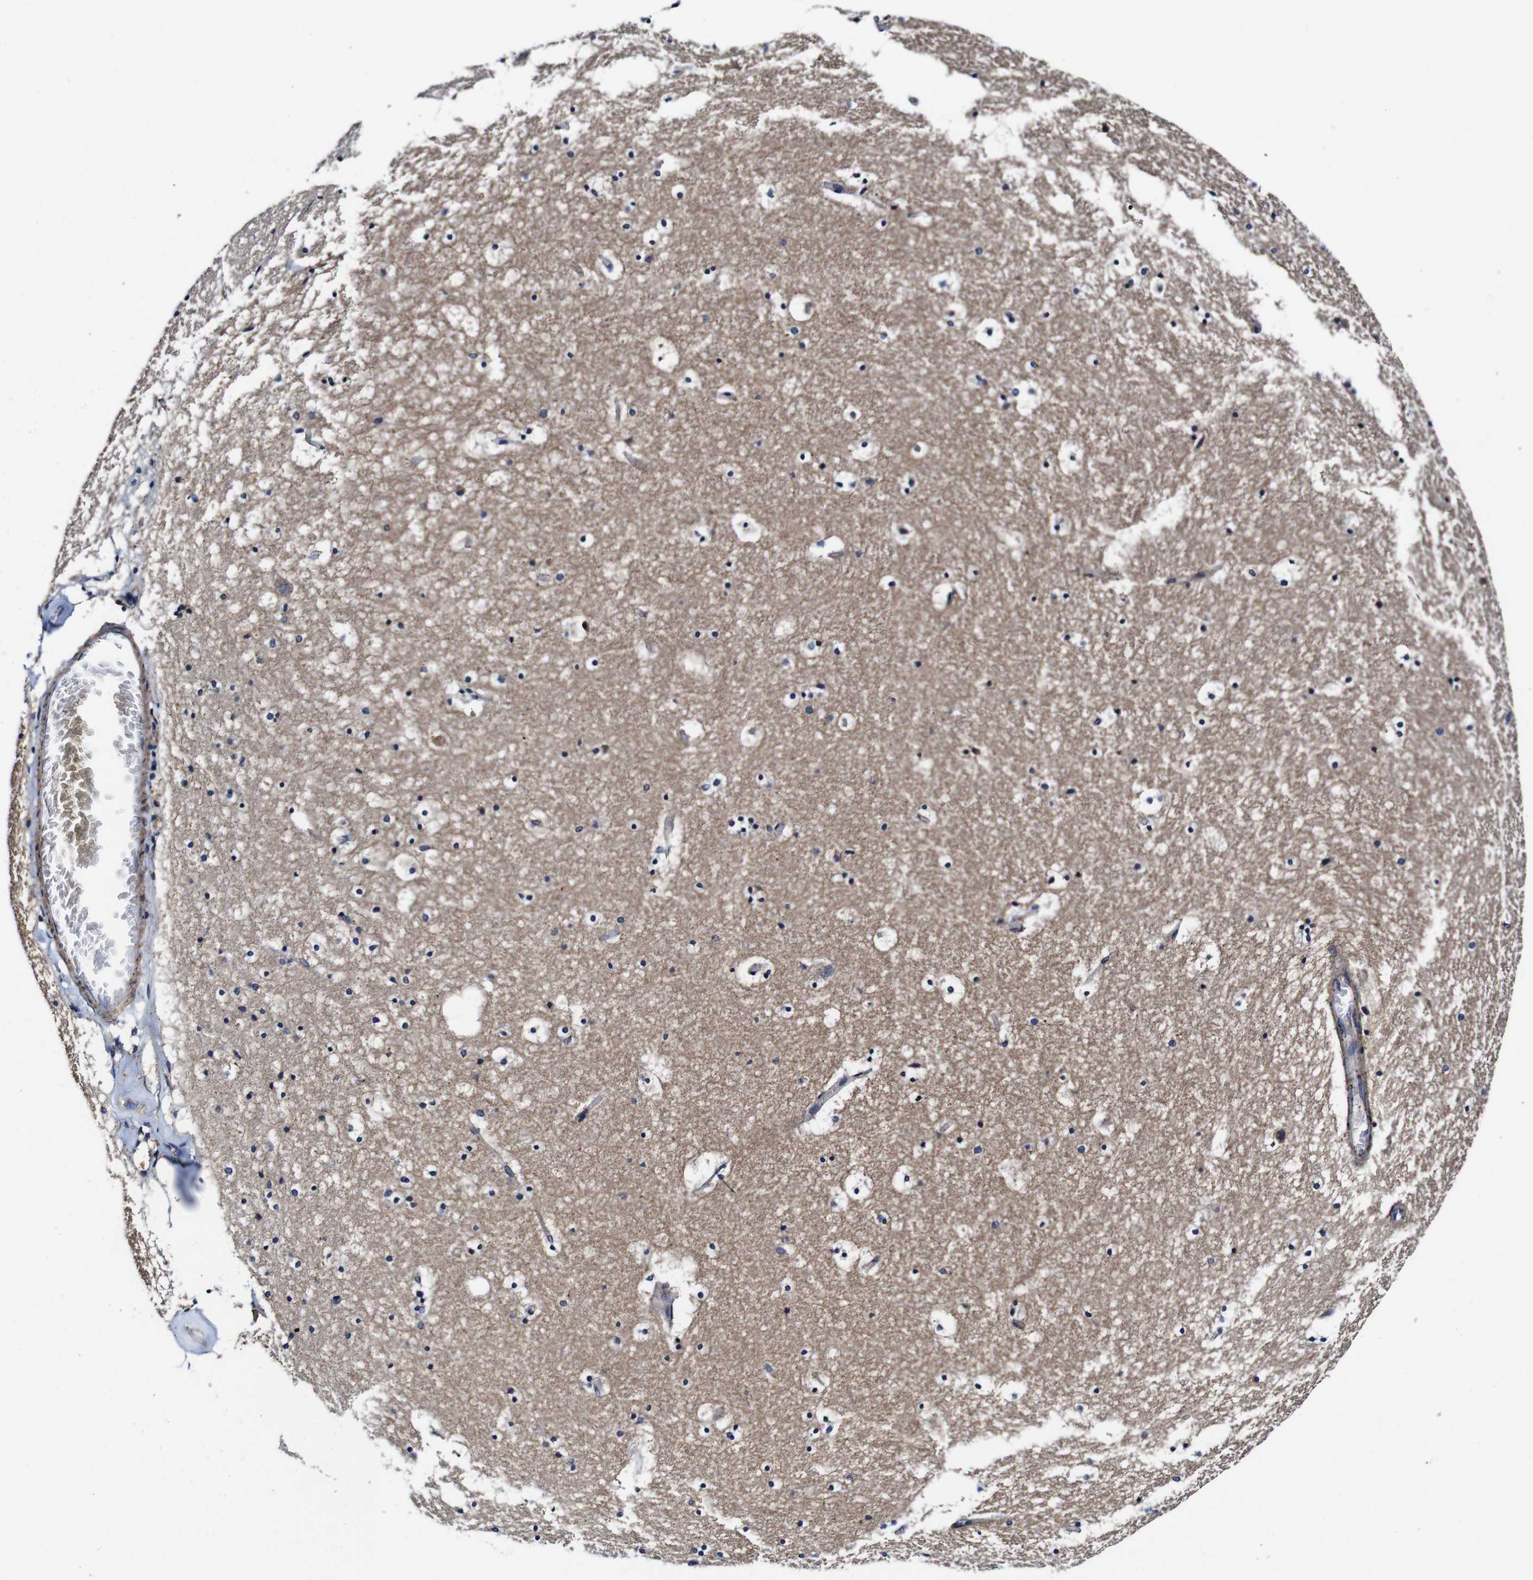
{"staining": {"intensity": "negative", "quantity": "none", "location": "none"}, "tissue": "hippocampus", "cell_type": "Glial cells", "image_type": "normal", "snomed": [{"axis": "morphology", "description": "Normal tissue, NOS"}, {"axis": "topography", "description": "Hippocampus"}], "caption": "Immunohistochemical staining of benign human hippocampus reveals no significant staining in glial cells. Nuclei are stained in blue.", "gene": "PDCD6IP", "patient": {"sex": "male", "age": 45}}